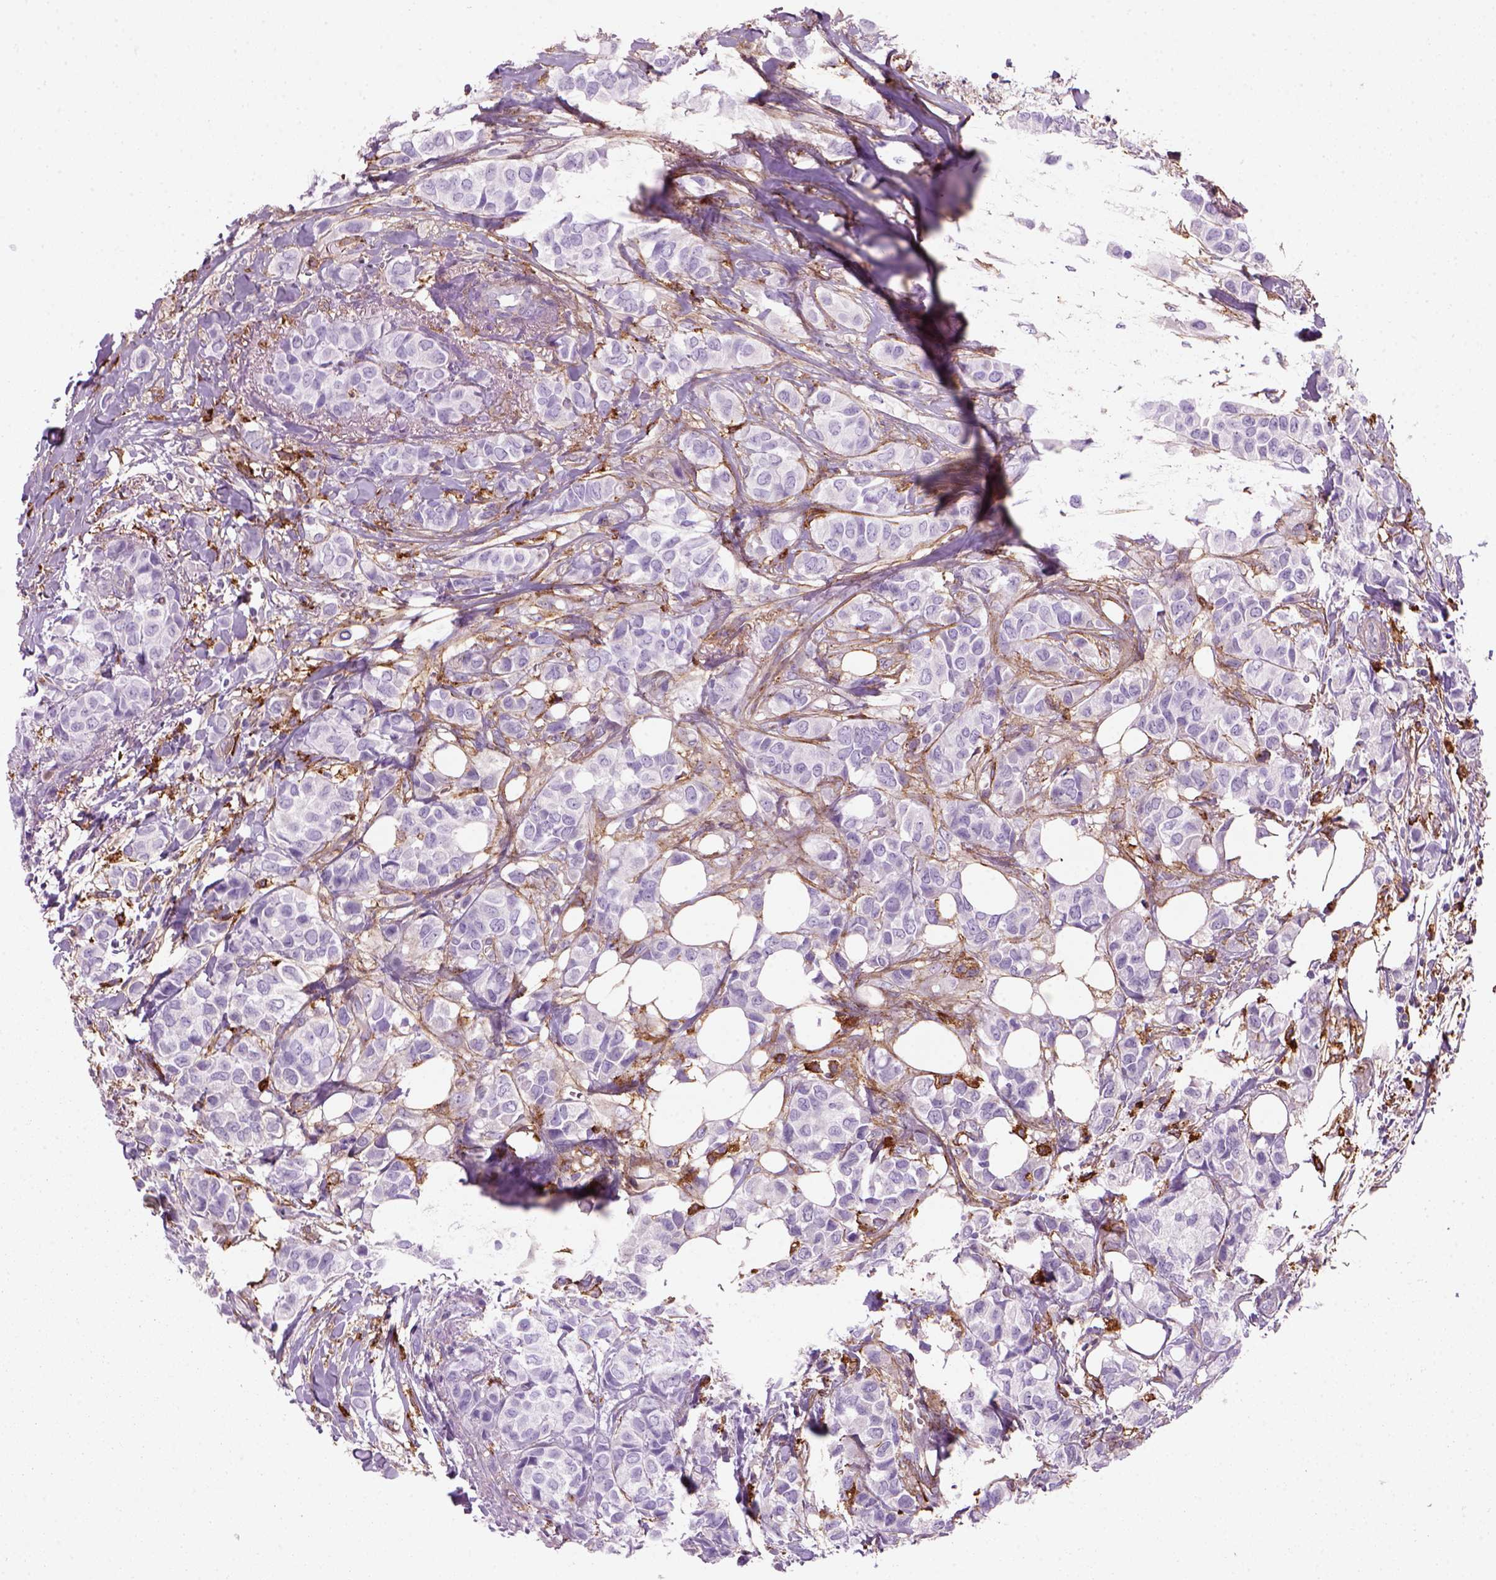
{"staining": {"intensity": "negative", "quantity": "none", "location": "none"}, "tissue": "breast cancer", "cell_type": "Tumor cells", "image_type": "cancer", "snomed": [{"axis": "morphology", "description": "Duct carcinoma"}, {"axis": "topography", "description": "Breast"}], "caption": "Breast intraductal carcinoma stained for a protein using IHC displays no staining tumor cells.", "gene": "MARCKS", "patient": {"sex": "female", "age": 85}}